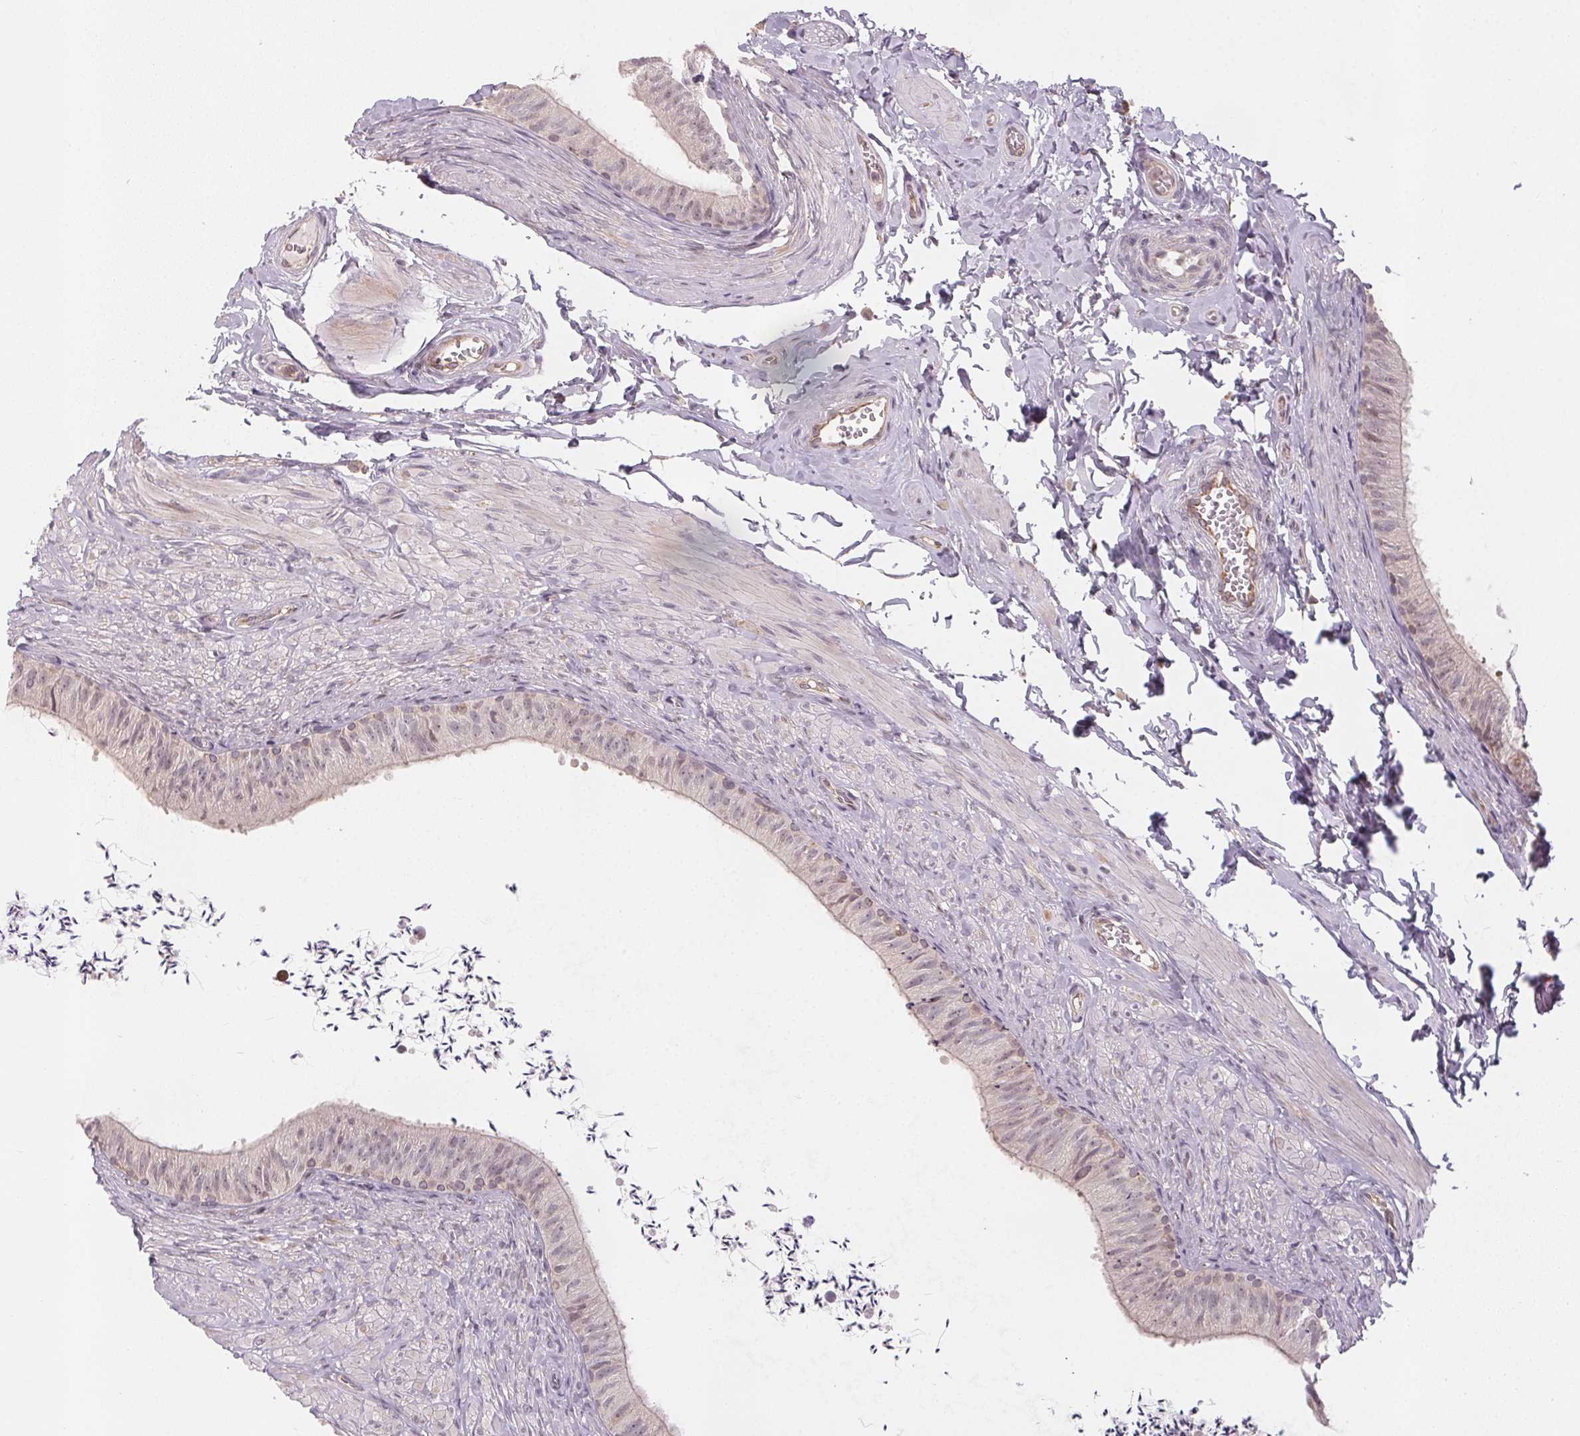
{"staining": {"intensity": "weak", "quantity": "<25%", "location": "cytoplasmic/membranous,nuclear"}, "tissue": "epididymis", "cell_type": "Glandular cells", "image_type": "normal", "snomed": [{"axis": "morphology", "description": "Normal tissue, NOS"}, {"axis": "topography", "description": "Epididymis, spermatic cord, NOS"}, {"axis": "topography", "description": "Epididymis"}, {"axis": "topography", "description": "Peripheral nerve tissue"}], "caption": "Human epididymis stained for a protein using immunohistochemistry reveals no positivity in glandular cells.", "gene": "NCOA4", "patient": {"sex": "male", "age": 29}}